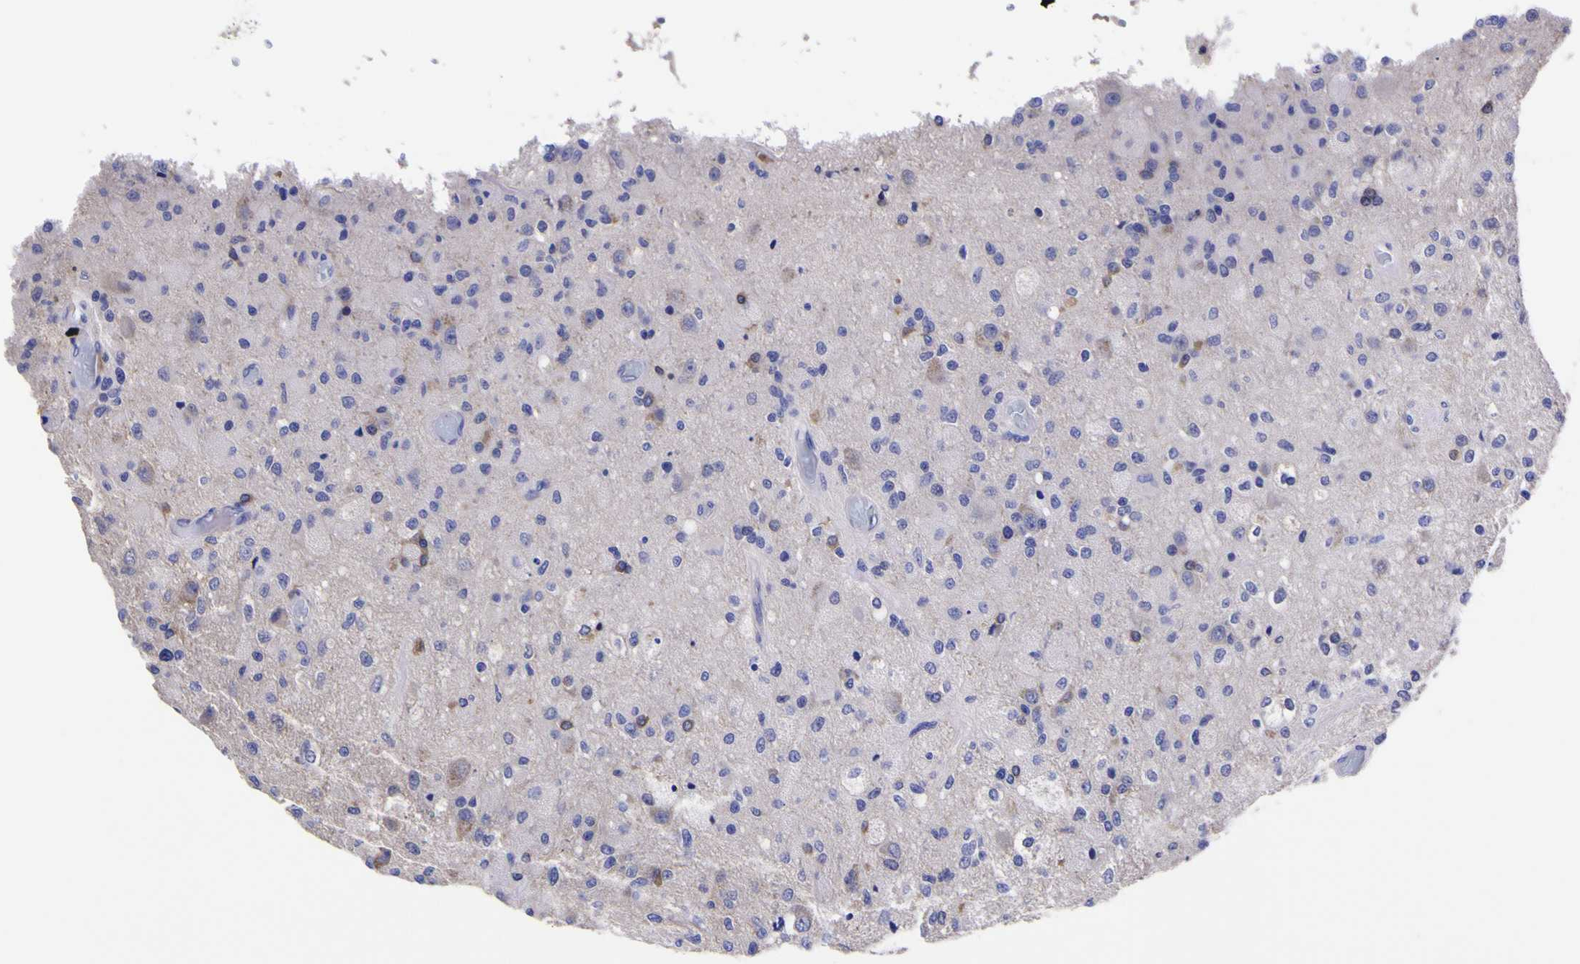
{"staining": {"intensity": "negative", "quantity": "none", "location": "none"}, "tissue": "glioma", "cell_type": "Tumor cells", "image_type": "cancer", "snomed": [{"axis": "morphology", "description": "Normal tissue, NOS"}, {"axis": "morphology", "description": "Glioma, malignant, High grade"}, {"axis": "topography", "description": "Cerebral cortex"}], "caption": "This is an immunohistochemistry (IHC) image of human high-grade glioma (malignant). There is no expression in tumor cells.", "gene": "MAPK14", "patient": {"sex": "male", "age": 77}}